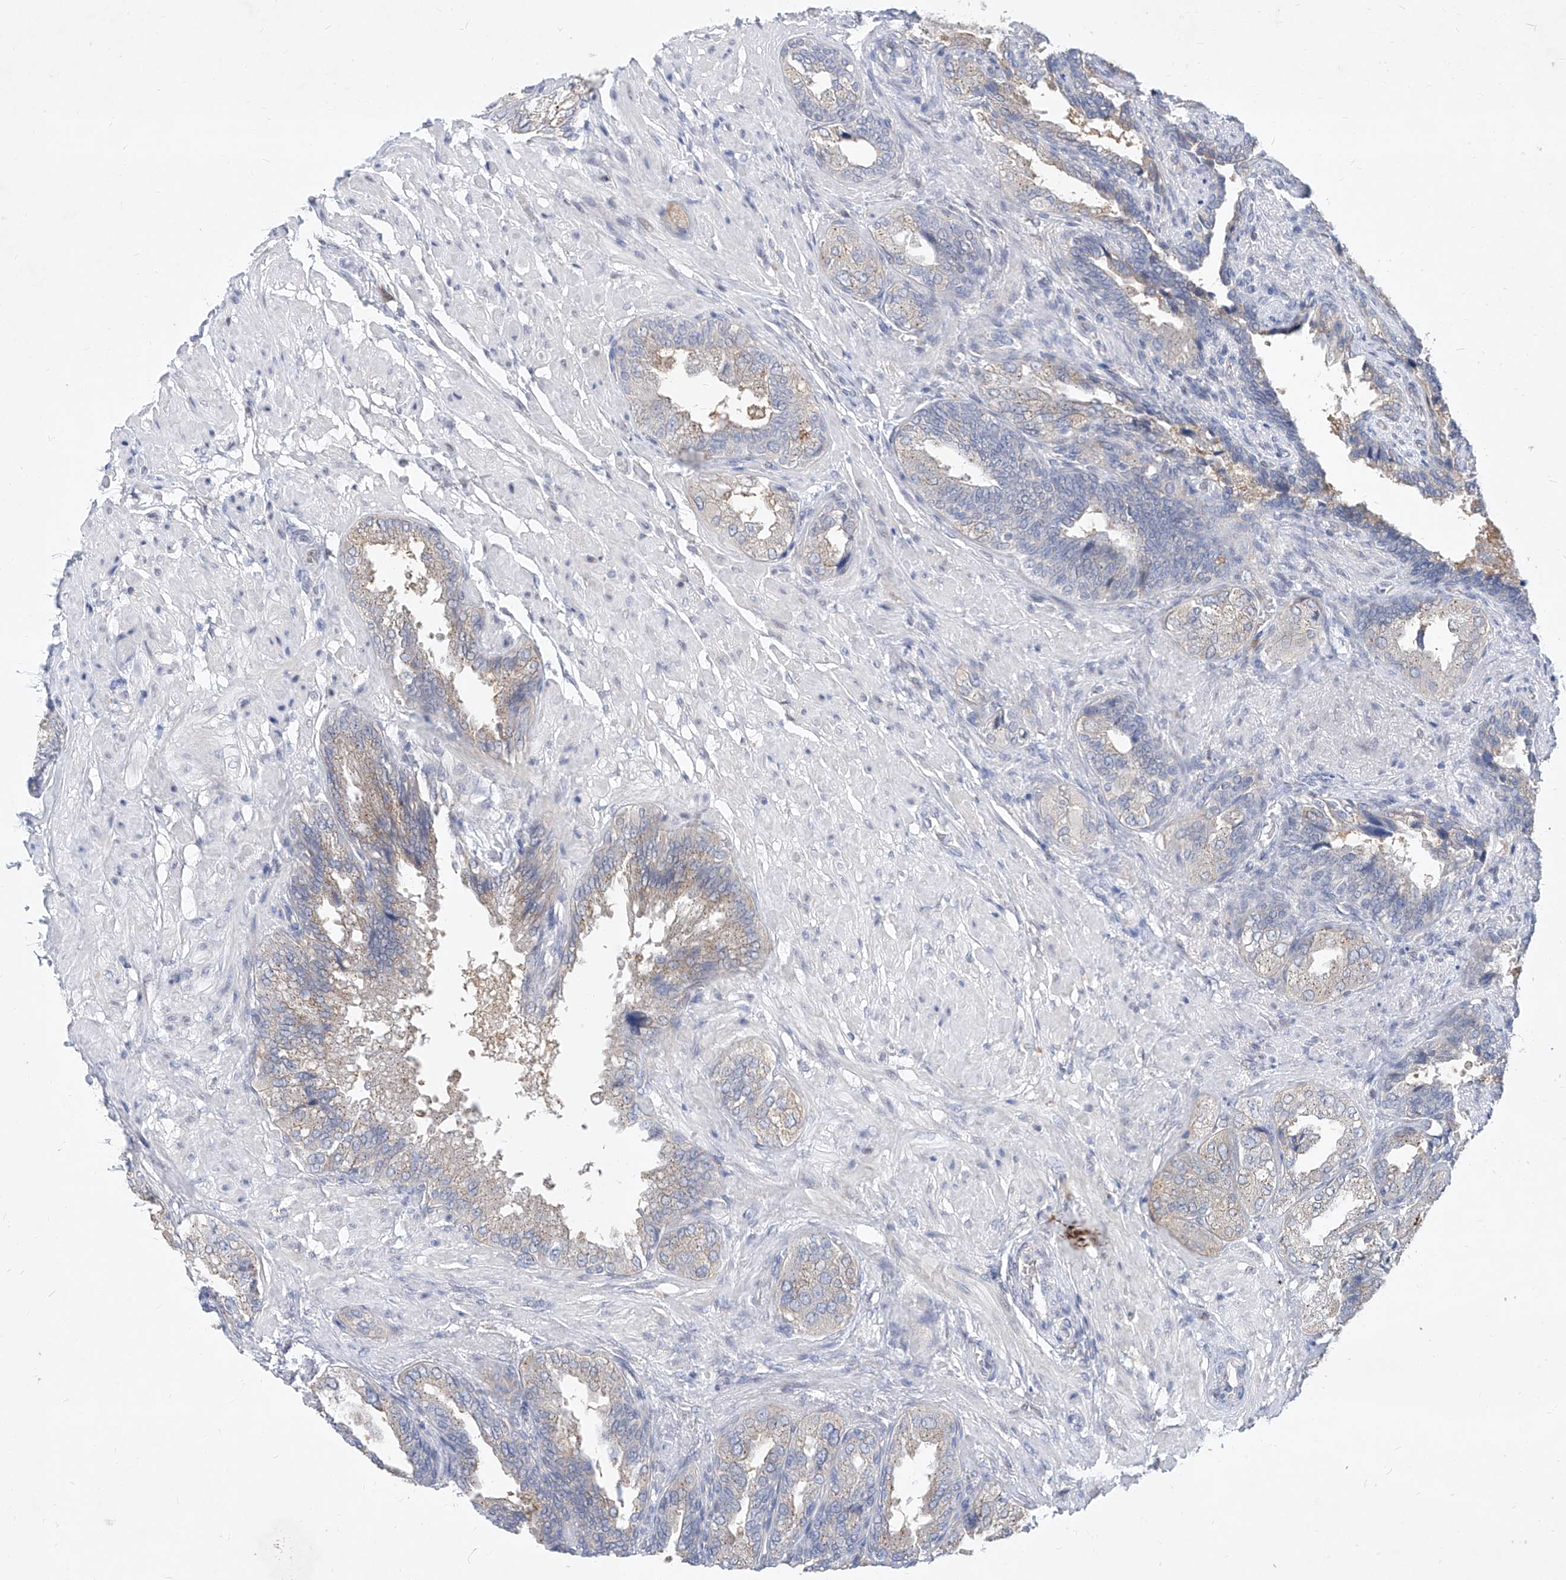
{"staining": {"intensity": "moderate", "quantity": "25%-75%", "location": "cytoplasmic/membranous"}, "tissue": "seminal vesicle", "cell_type": "Glandular cells", "image_type": "normal", "snomed": [{"axis": "morphology", "description": "Normal tissue, NOS"}, {"axis": "topography", "description": "Seminal veicle"}, {"axis": "topography", "description": "Peripheral nerve tissue"}], "caption": "Protein staining of benign seminal vesicle reveals moderate cytoplasmic/membranous positivity in about 25%-75% of glandular cells. (DAB IHC with brightfield microscopy, high magnification).", "gene": "MX2", "patient": {"sex": "male", "age": 63}}